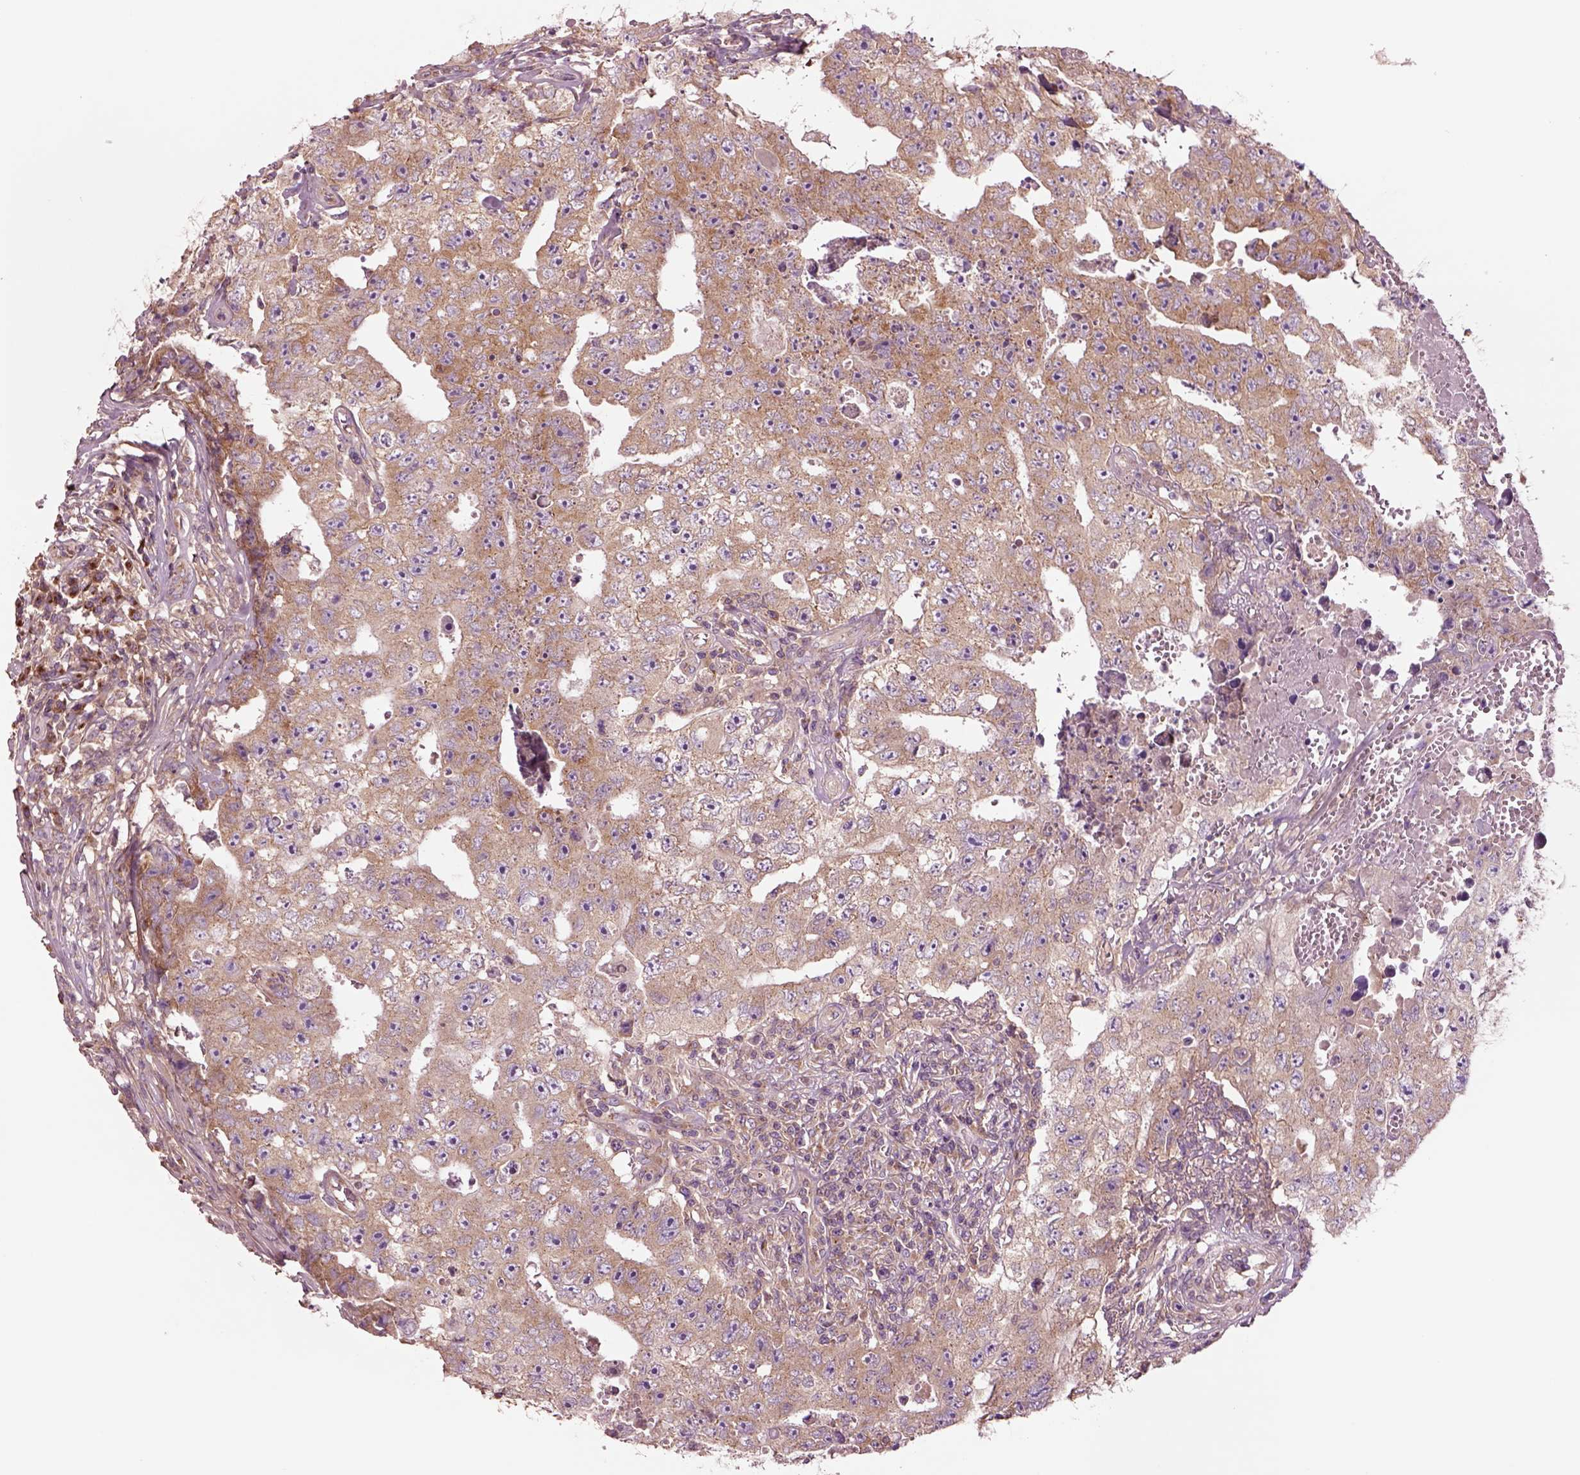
{"staining": {"intensity": "moderate", "quantity": ">75%", "location": "cytoplasmic/membranous"}, "tissue": "testis cancer", "cell_type": "Tumor cells", "image_type": "cancer", "snomed": [{"axis": "morphology", "description": "Carcinoma, Embryonal, NOS"}, {"axis": "topography", "description": "Testis"}], "caption": "Human testis embryonal carcinoma stained with a brown dye displays moderate cytoplasmic/membranous positive expression in about >75% of tumor cells.", "gene": "SEC23A", "patient": {"sex": "male", "age": 36}}